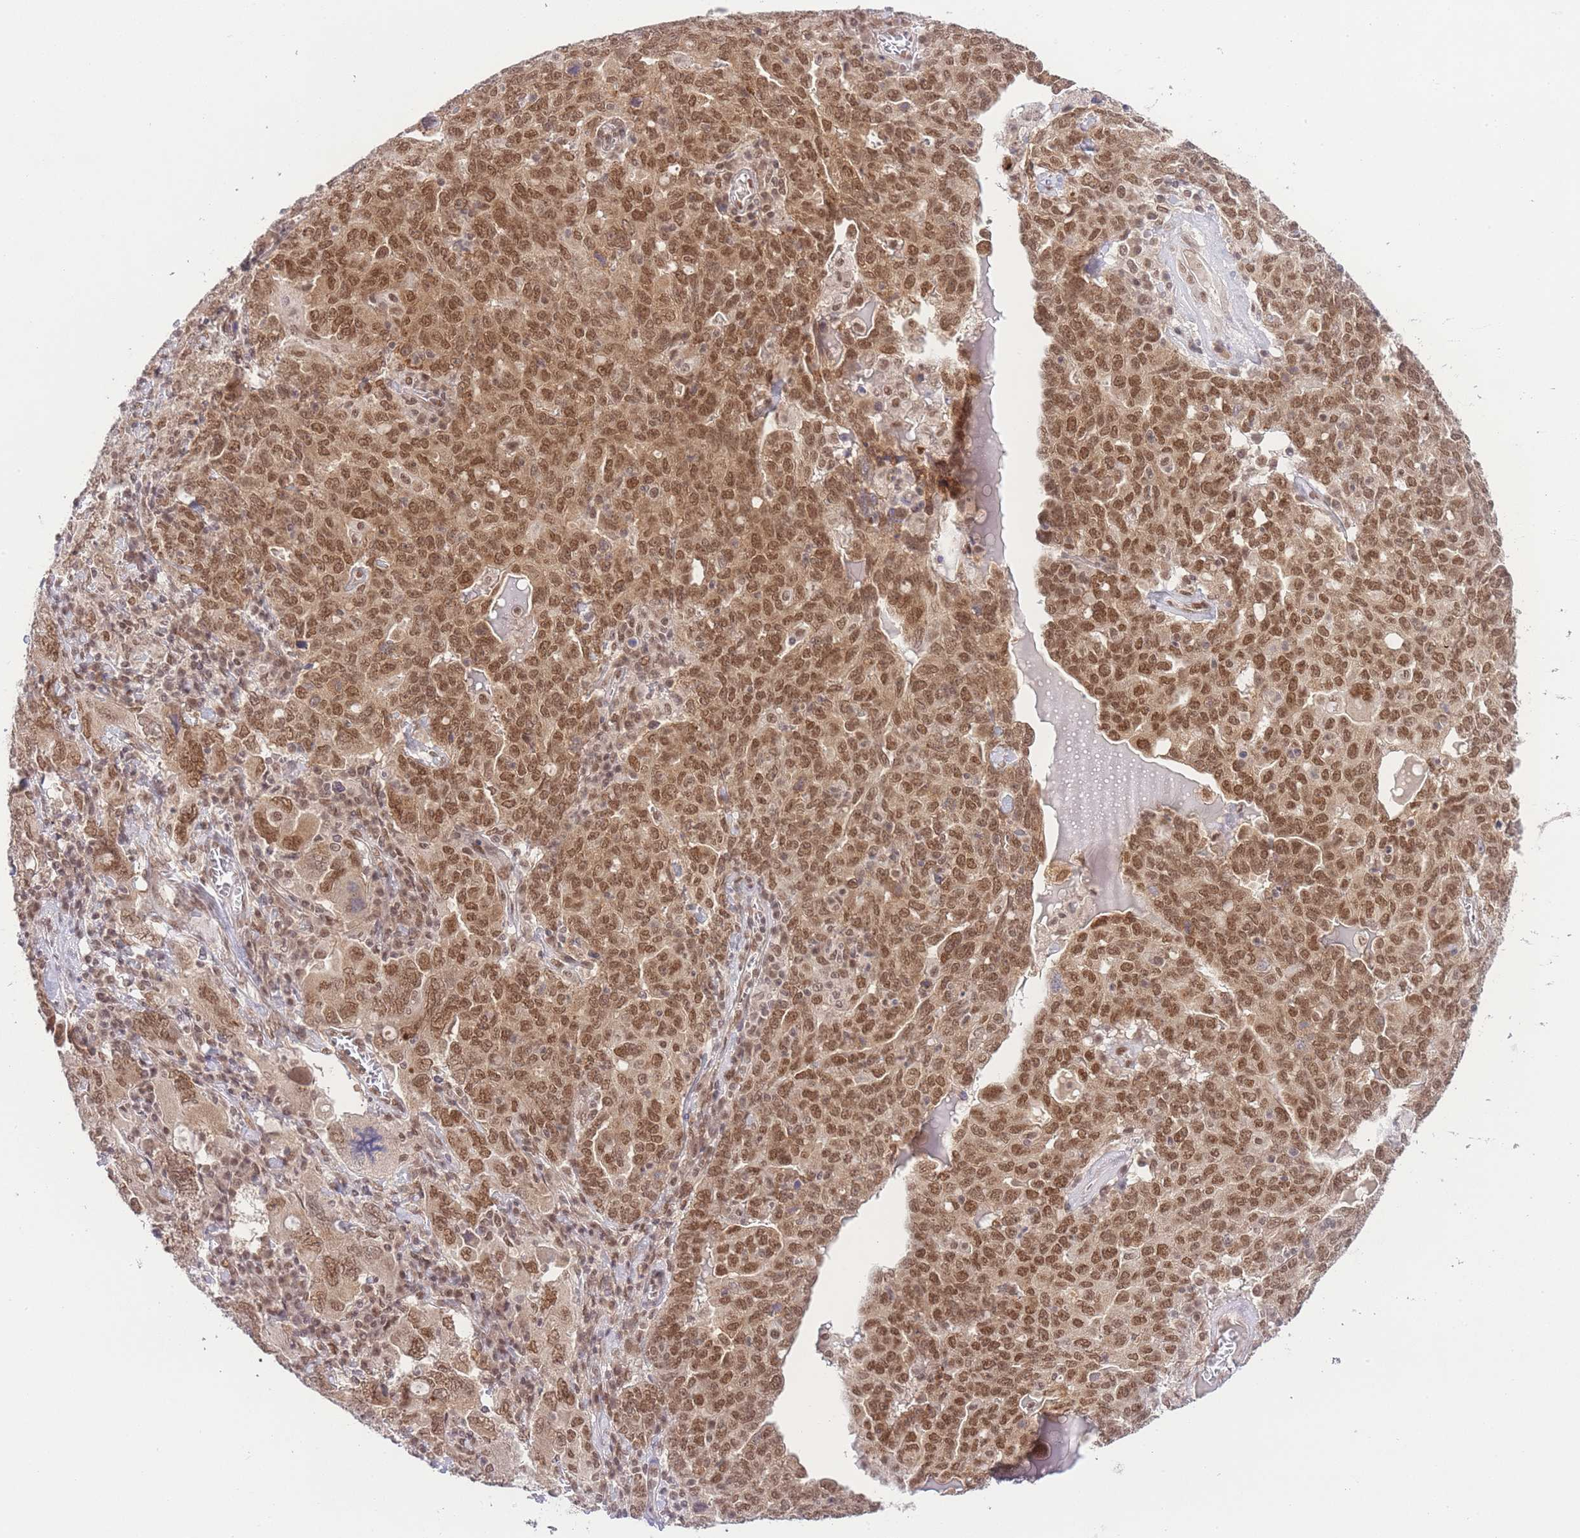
{"staining": {"intensity": "moderate", "quantity": ">75%", "location": "nuclear"}, "tissue": "ovarian cancer", "cell_type": "Tumor cells", "image_type": "cancer", "snomed": [{"axis": "morphology", "description": "Carcinoma, endometroid"}, {"axis": "topography", "description": "Ovary"}], "caption": "DAB (3,3'-diaminobenzidine) immunohistochemical staining of ovarian endometroid carcinoma exhibits moderate nuclear protein positivity in about >75% of tumor cells.", "gene": "TMED3", "patient": {"sex": "female", "age": 62}}